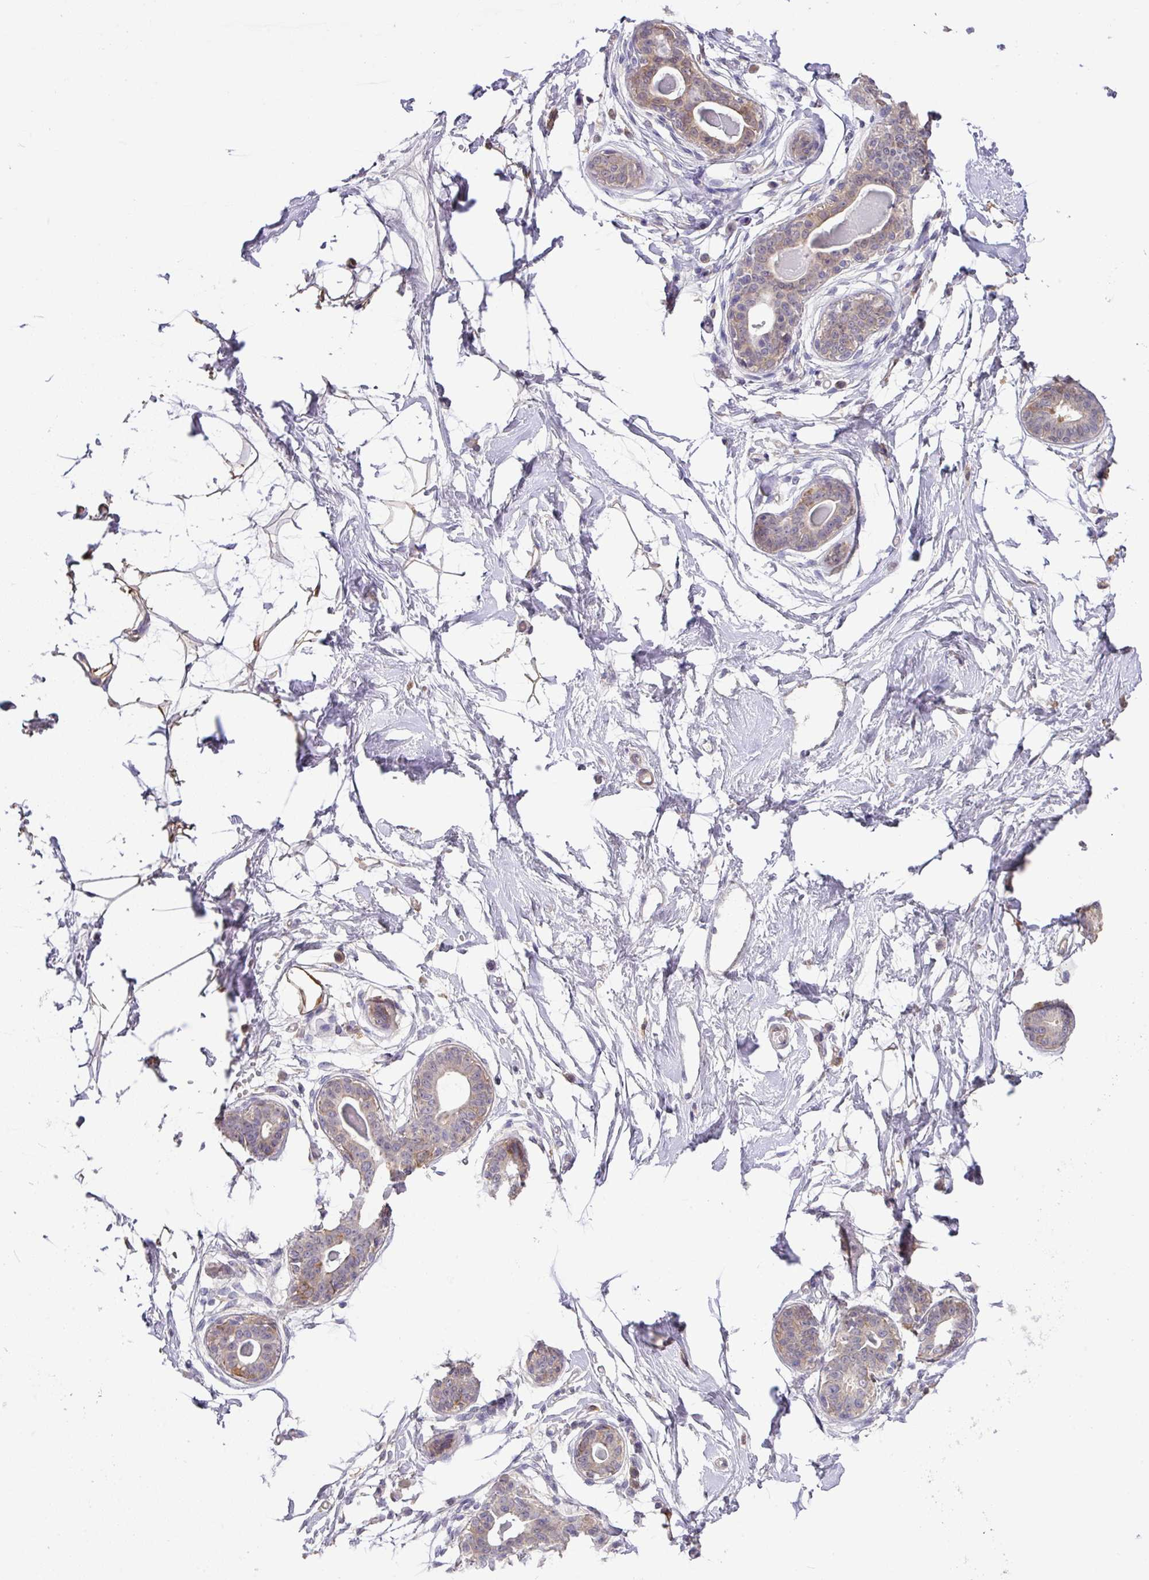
{"staining": {"intensity": "negative", "quantity": "none", "location": "none"}, "tissue": "breast", "cell_type": "Adipocytes", "image_type": "normal", "snomed": [{"axis": "morphology", "description": "Normal tissue, NOS"}, {"axis": "topography", "description": "Breast"}], "caption": "This is a micrograph of IHC staining of benign breast, which shows no positivity in adipocytes.", "gene": "GCNT7", "patient": {"sex": "female", "age": 45}}